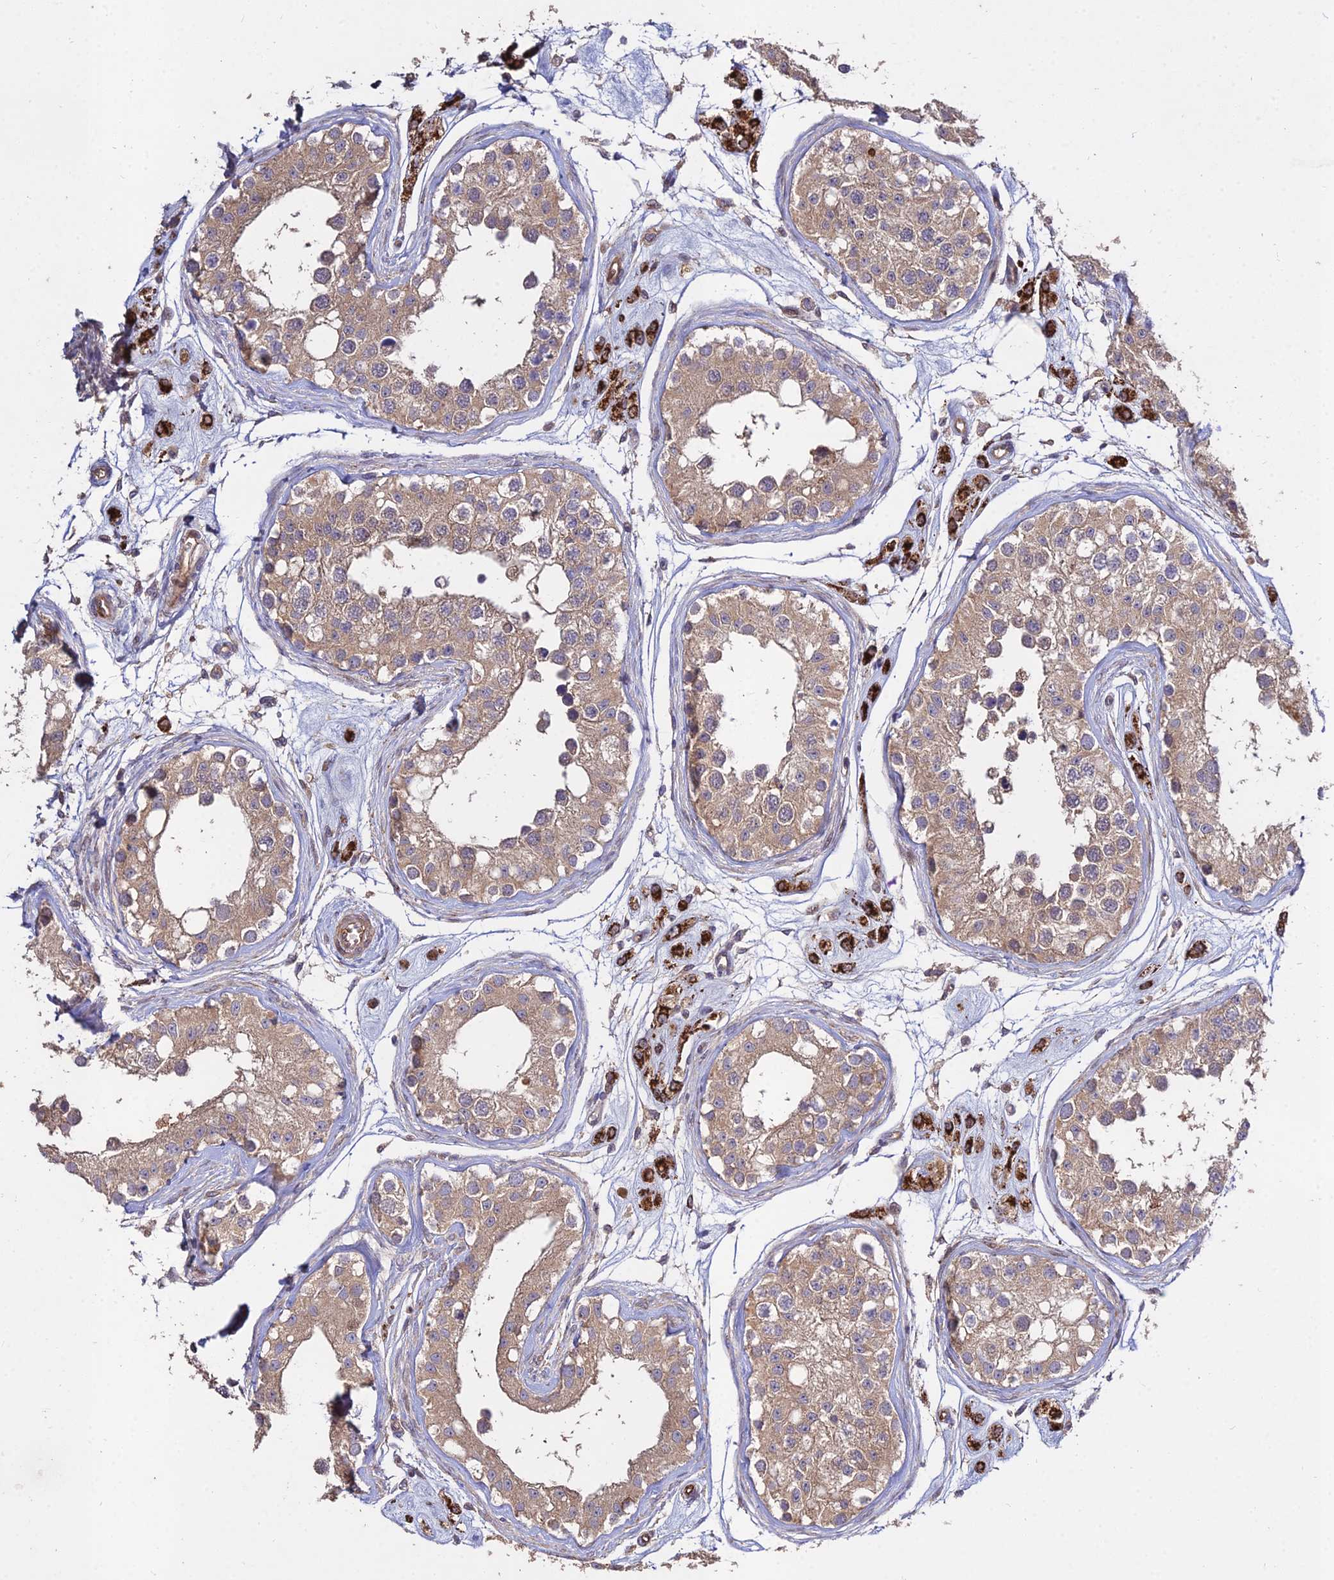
{"staining": {"intensity": "weak", "quantity": ">75%", "location": "cytoplasmic/membranous"}, "tissue": "testis", "cell_type": "Cells in seminiferous ducts", "image_type": "normal", "snomed": [{"axis": "morphology", "description": "Normal tissue, NOS"}, {"axis": "morphology", "description": "Adenocarcinoma, metastatic, NOS"}, {"axis": "topography", "description": "Testis"}], "caption": "Immunohistochemistry (IHC) micrograph of benign testis: testis stained using immunohistochemistry demonstrates low levels of weak protein expression localized specifically in the cytoplasmic/membranous of cells in seminiferous ducts, appearing as a cytoplasmic/membranous brown color.", "gene": "GRTP1", "patient": {"sex": "male", "age": 26}}